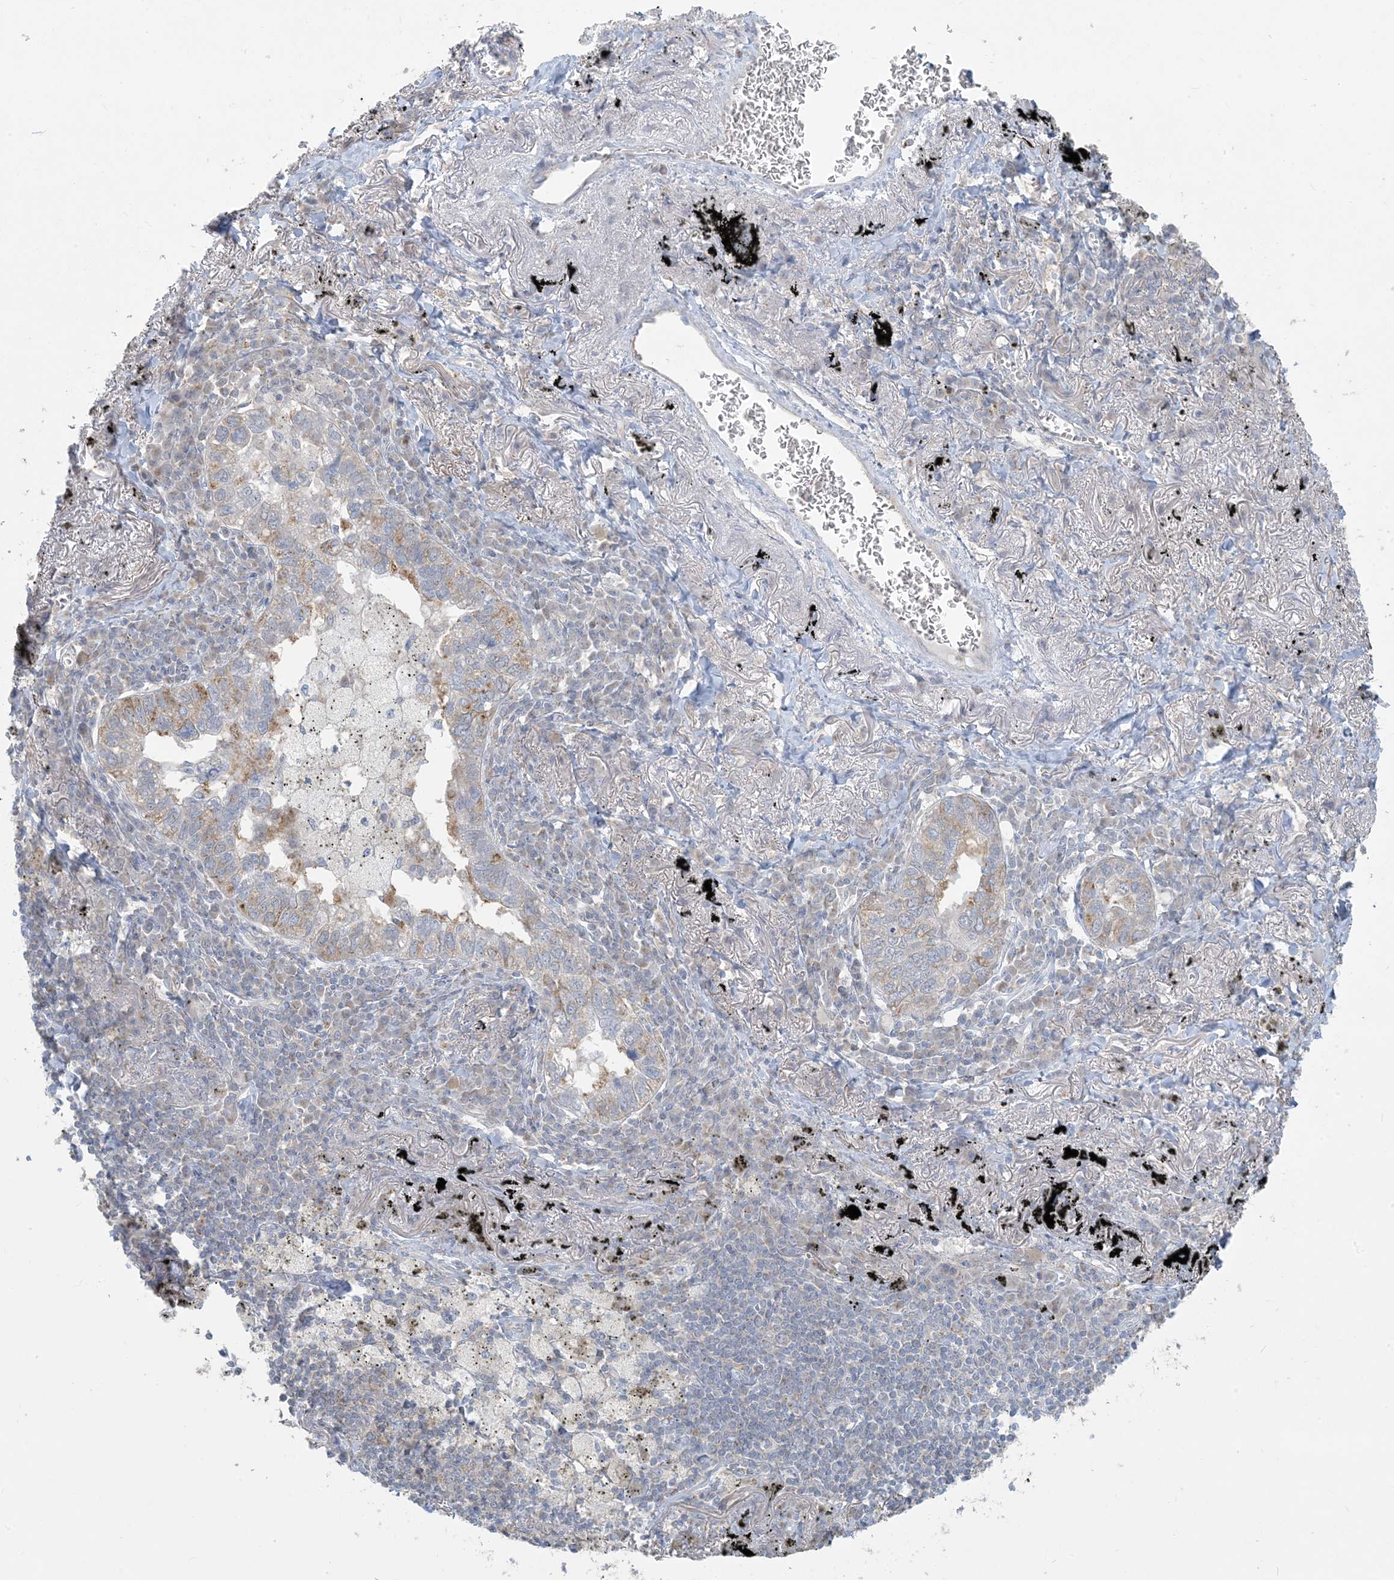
{"staining": {"intensity": "weak", "quantity": "<25%", "location": "cytoplasmic/membranous"}, "tissue": "lung cancer", "cell_type": "Tumor cells", "image_type": "cancer", "snomed": [{"axis": "morphology", "description": "Adenocarcinoma, NOS"}, {"axis": "topography", "description": "Lung"}], "caption": "A histopathology image of human lung adenocarcinoma is negative for staining in tumor cells. (DAB immunohistochemistry (IHC) visualized using brightfield microscopy, high magnification).", "gene": "HACL1", "patient": {"sex": "male", "age": 65}}